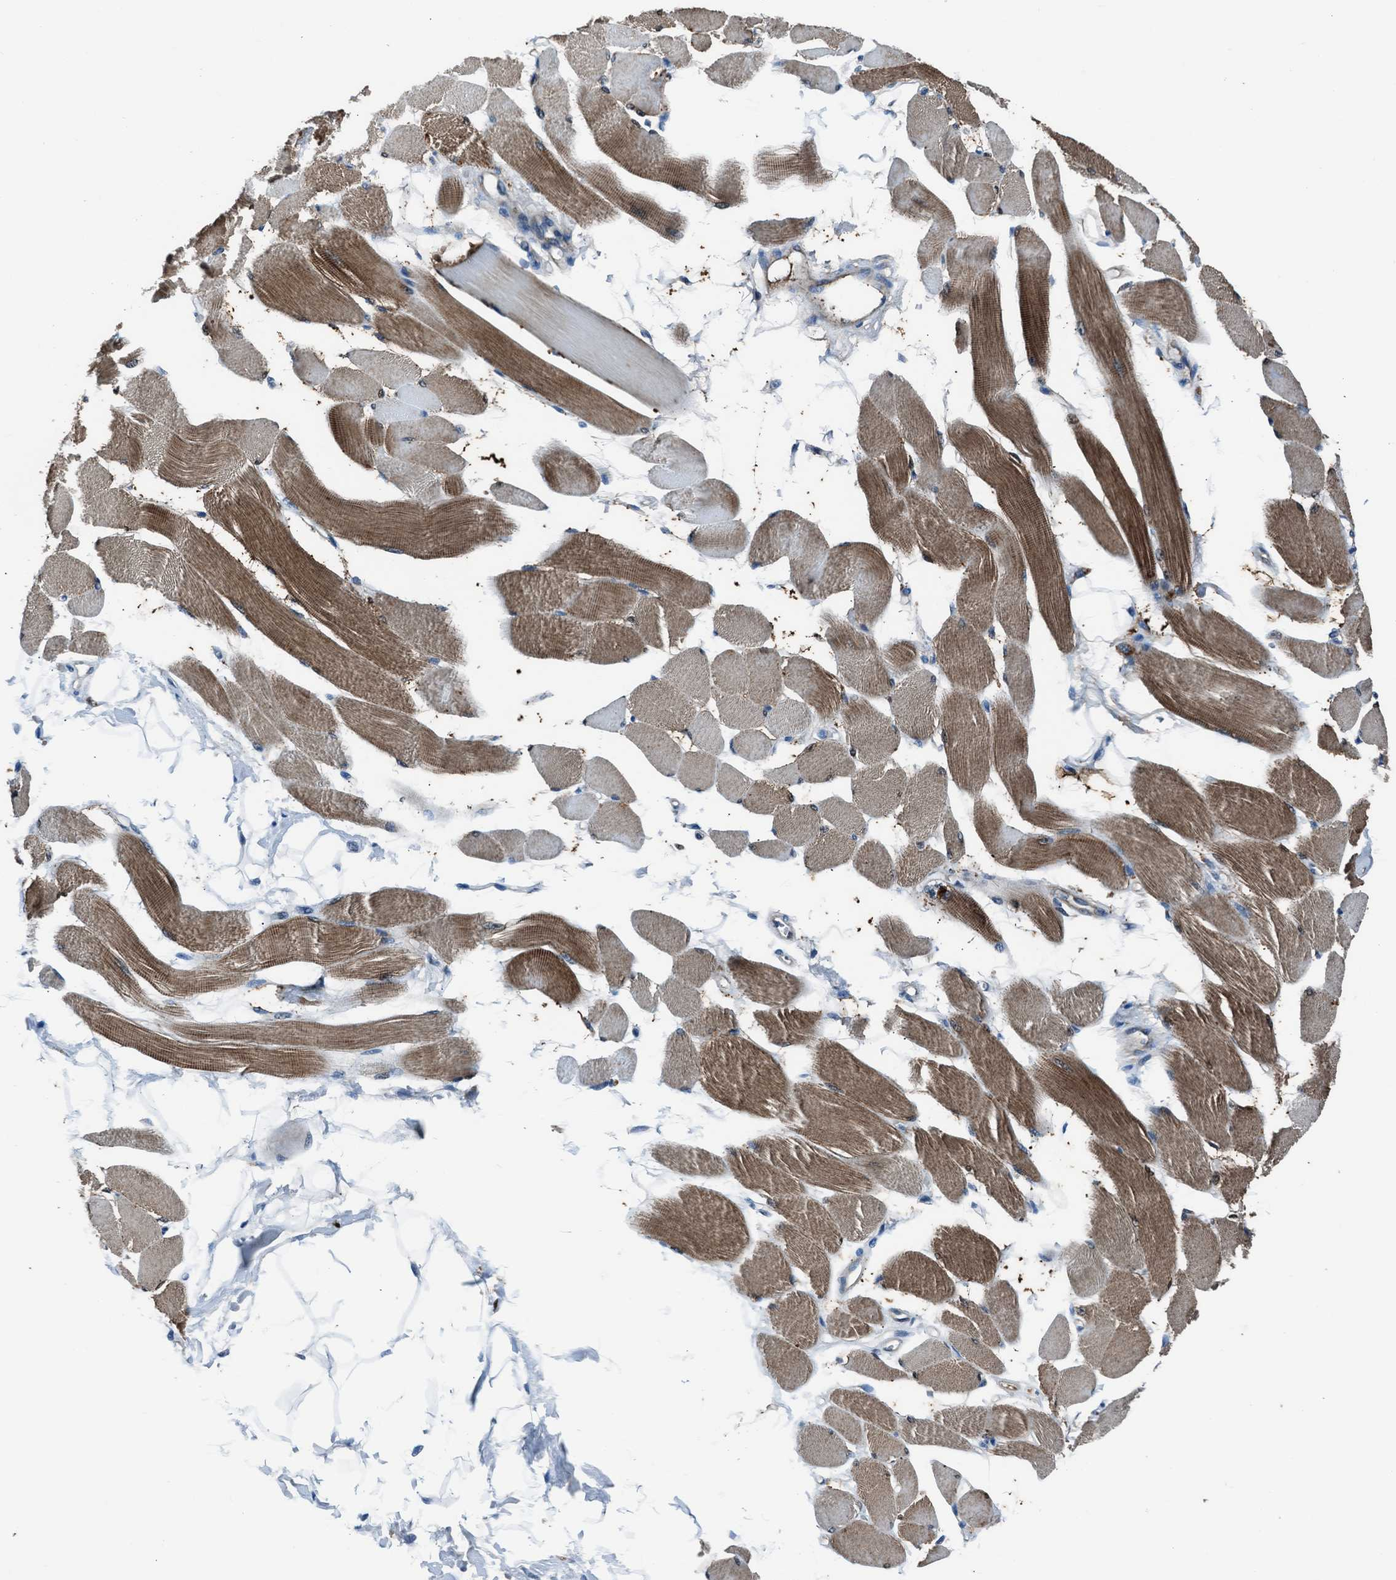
{"staining": {"intensity": "moderate", "quantity": ">75%", "location": "cytoplasmic/membranous"}, "tissue": "skeletal muscle", "cell_type": "Myocytes", "image_type": "normal", "snomed": [{"axis": "morphology", "description": "Normal tissue, NOS"}, {"axis": "topography", "description": "Skeletal muscle"}, {"axis": "topography", "description": "Peripheral nerve tissue"}], "caption": "Immunohistochemical staining of normal human skeletal muscle exhibits medium levels of moderate cytoplasmic/membranous expression in approximately >75% of myocytes.", "gene": "SLC38A6", "patient": {"sex": "female", "age": 84}}